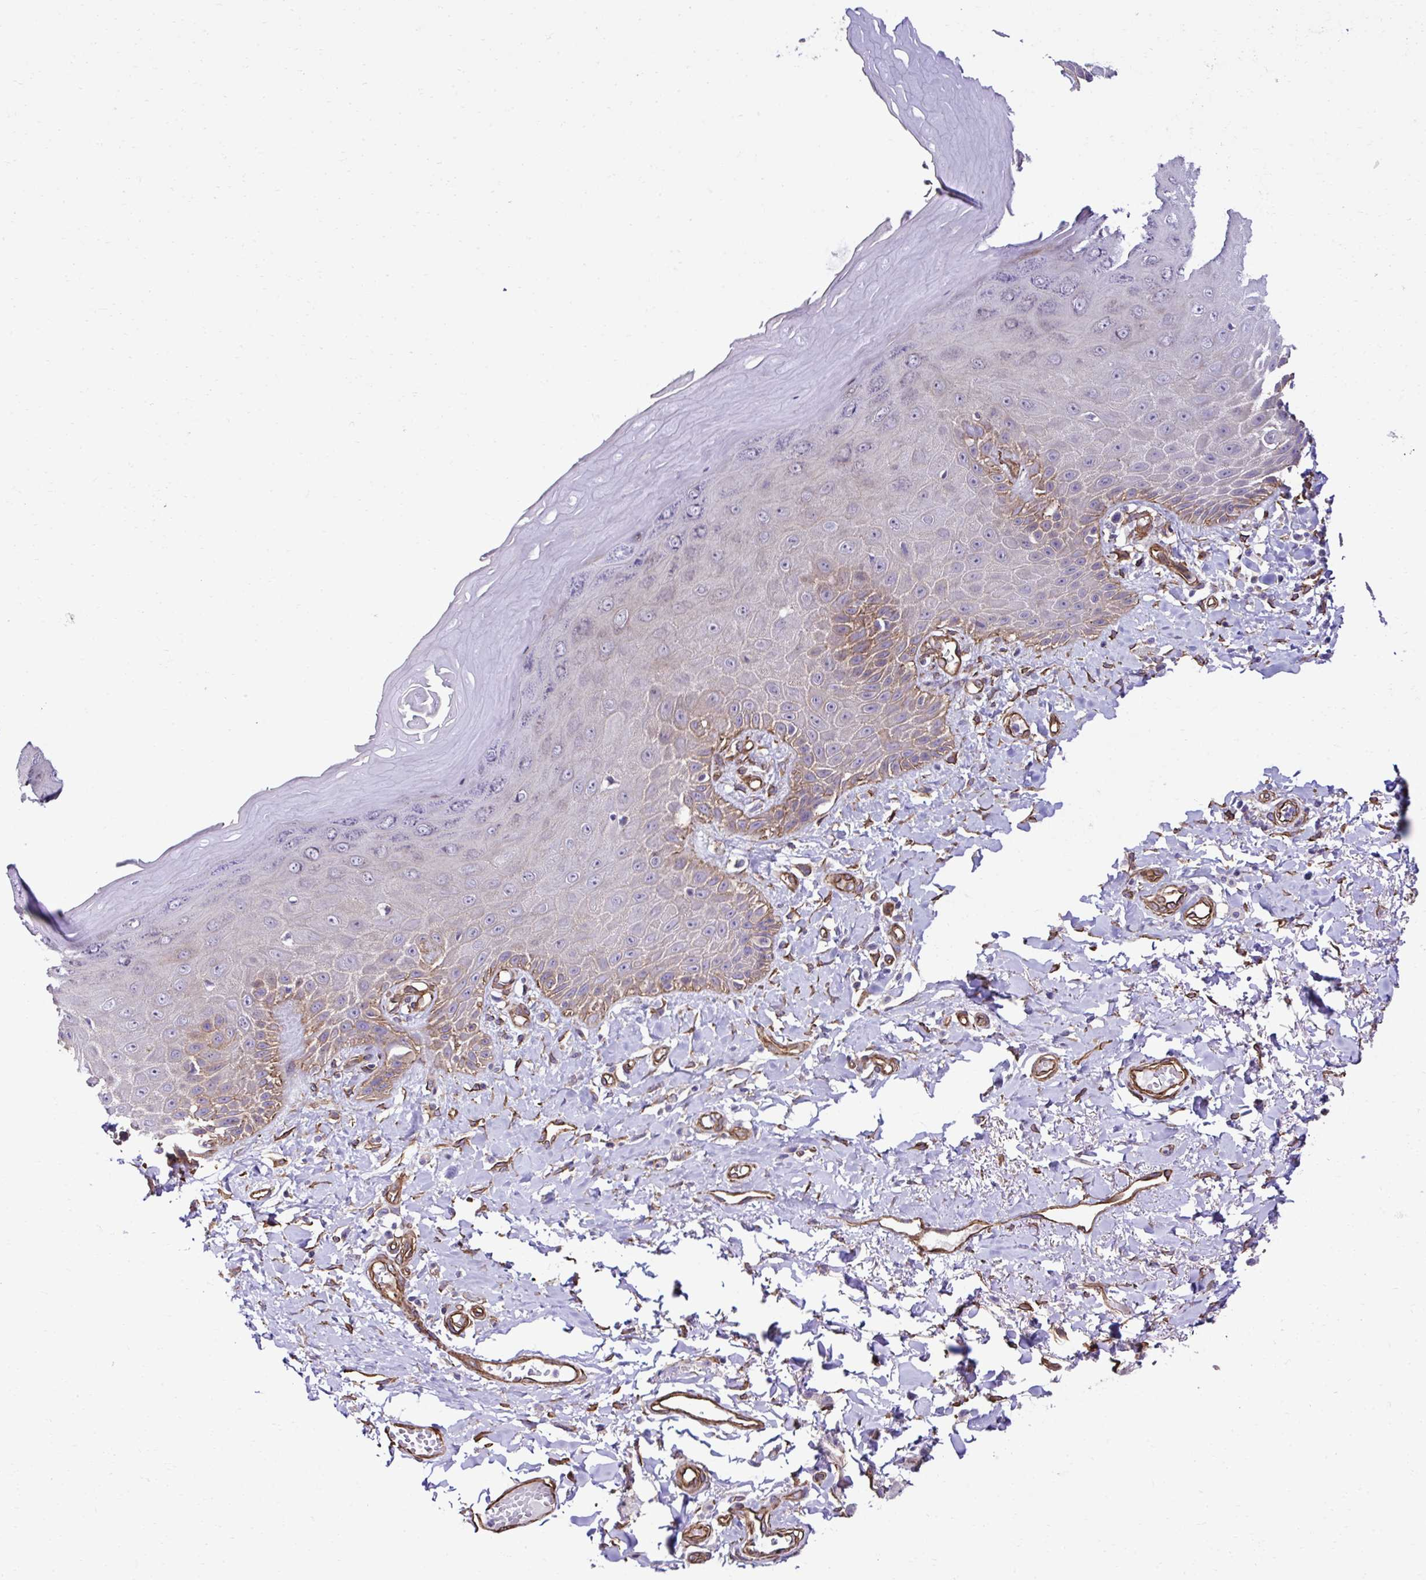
{"staining": {"intensity": "moderate", "quantity": "25%-75%", "location": "cytoplasmic/membranous"}, "tissue": "skin", "cell_type": "Epidermal cells", "image_type": "normal", "snomed": [{"axis": "morphology", "description": "Normal tissue, NOS"}, {"axis": "topography", "description": "Anal"}, {"axis": "topography", "description": "Peripheral nerve tissue"}], "caption": "Protein expression by immunohistochemistry (IHC) shows moderate cytoplasmic/membranous expression in approximately 25%-75% of epidermal cells in unremarkable skin. Immunohistochemistry (ihc) stains the protein of interest in brown and the nuclei are stained blue.", "gene": "TRIM52", "patient": {"sex": "male", "age": 78}}